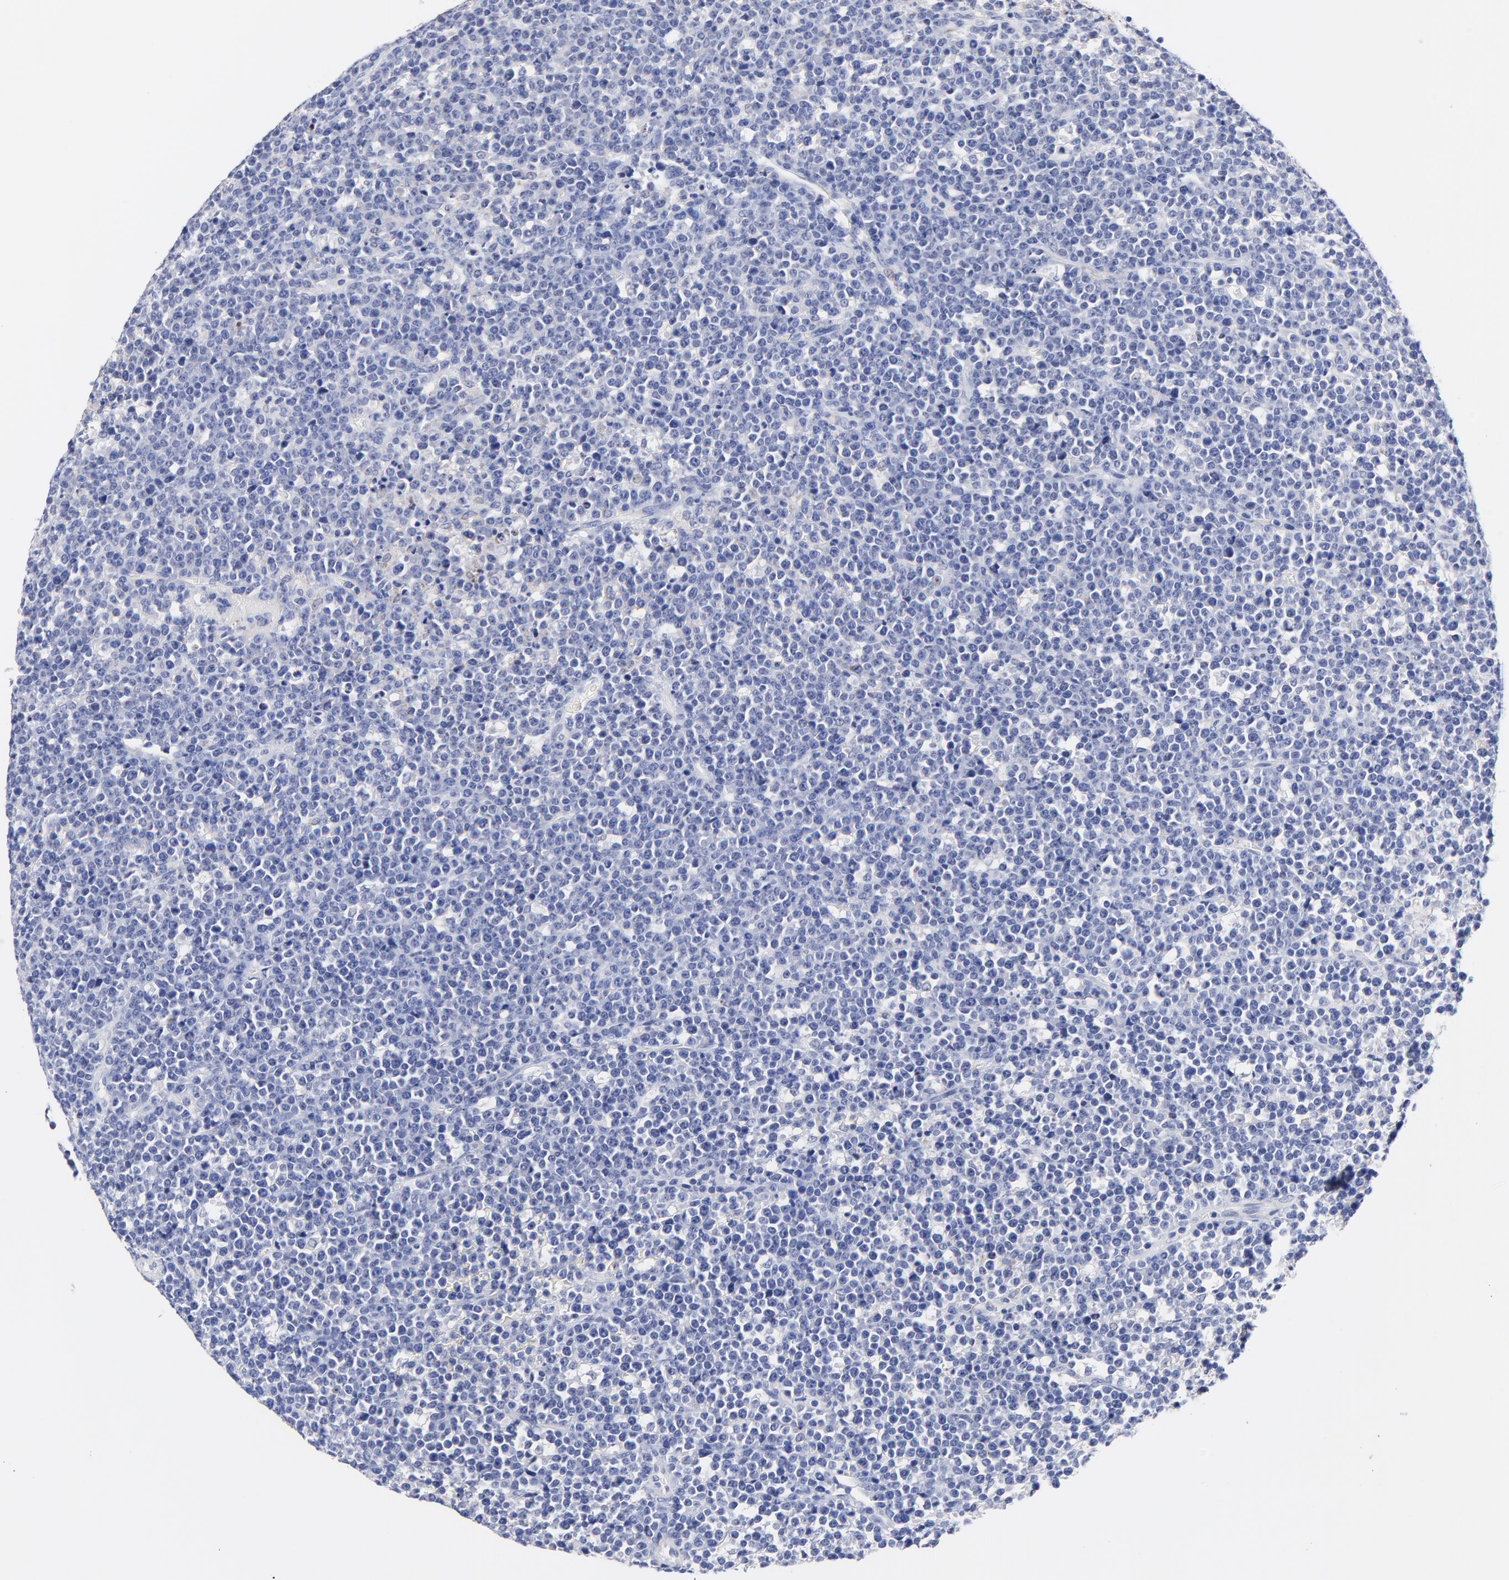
{"staining": {"intensity": "negative", "quantity": "none", "location": "none"}, "tissue": "lymphoma", "cell_type": "Tumor cells", "image_type": "cancer", "snomed": [{"axis": "morphology", "description": "Malignant lymphoma, non-Hodgkin's type, High grade"}, {"axis": "topography", "description": "Ovary"}], "caption": "An IHC photomicrograph of lymphoma is shown. There is no staining in tumor cells of lymphoma. (DAB (3,3'-diaminobenzidine) immunohistochemistry with hematoxylin counter stain).", "gene": "FBXO10", "patient": {"sex": "female", "age": 56}}